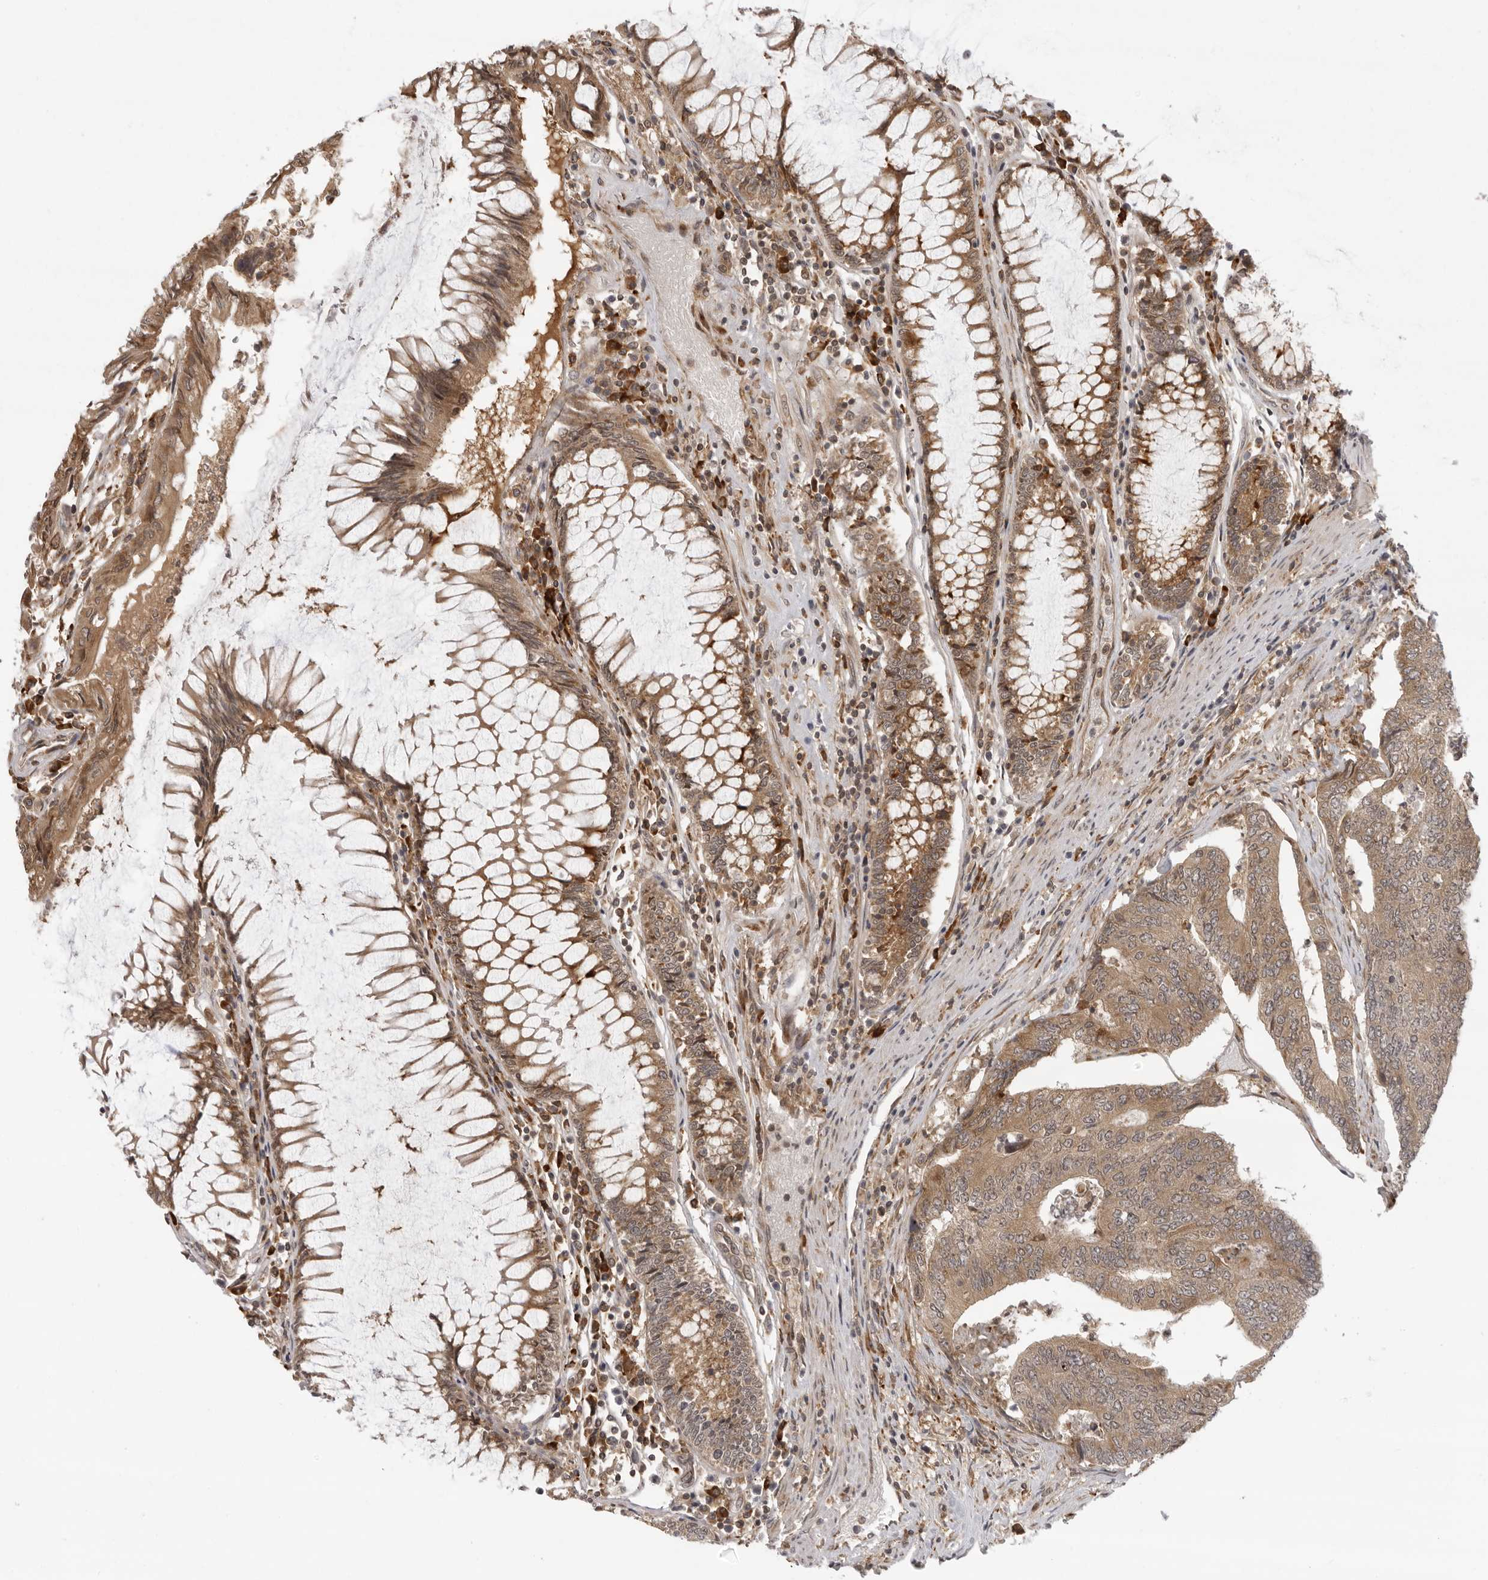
{"staining": {"intensity": "moderate", "quantity": ">75%", "location": "cytoplasmic/membranous"}, "tissue": "colorectal cancer", "cell_type": "Tumor cells", "image_type": "cancer", "snomed": [{"axis": "morphology", "description": "Adenocarcinoma, NOS"}, {"axis": "topography", "description": "Colon"}], "caption": "Human adenocarcinoma (colorectal) stained for a protein (brown) demonstrates moderate cytoplasmic/membranous positive staining in approximately >75% of tumor cells.", "gene": "PRRC2A", "patient": {"sex": "female", "age": 67}}